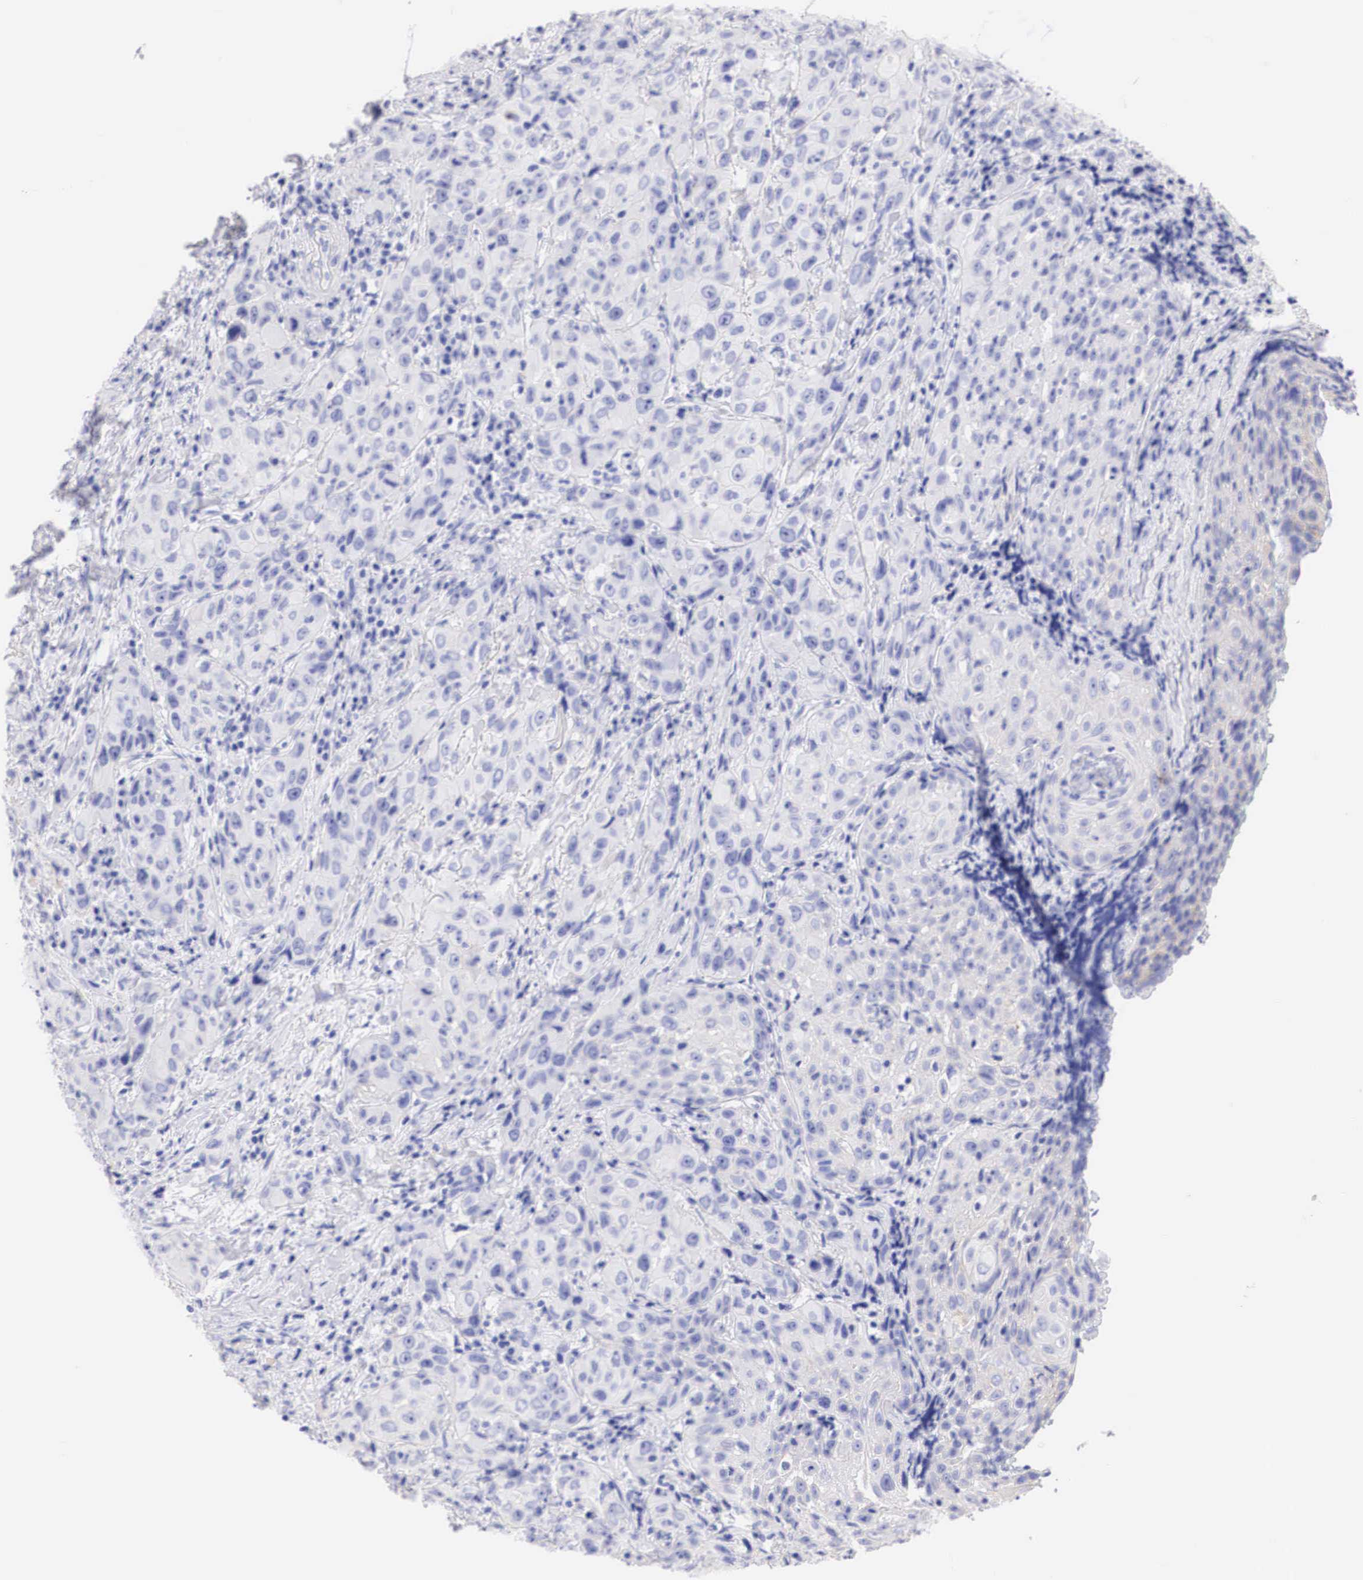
{"staining": {"intensity": "negative", "quantity": "none", "location": "none"}, "tissue": "head and neck cancer", "cell_type": "Tumor cells", "image_type": "cancer", "snomed": [{"axis": "morphology", "description": "Squamous cell carcinoma, NOS"}, {"axis": "topography", "description": "Oral tissue"}, {"axis": "topography", "description": "Head-Neck"}], "caption": "A histopathology image of human head and neck cancer (squamous cell carcinoma) is negative for staining in tumor cells. Brightfield microscopy of immunohistochemistry stained with DAB (3,3'-diaminobenzidine) (brown) and hematoxylin (blue), captured at high magnification.", "gene": "ERBB2", "patient": {"sex": "female", "age": 82}}